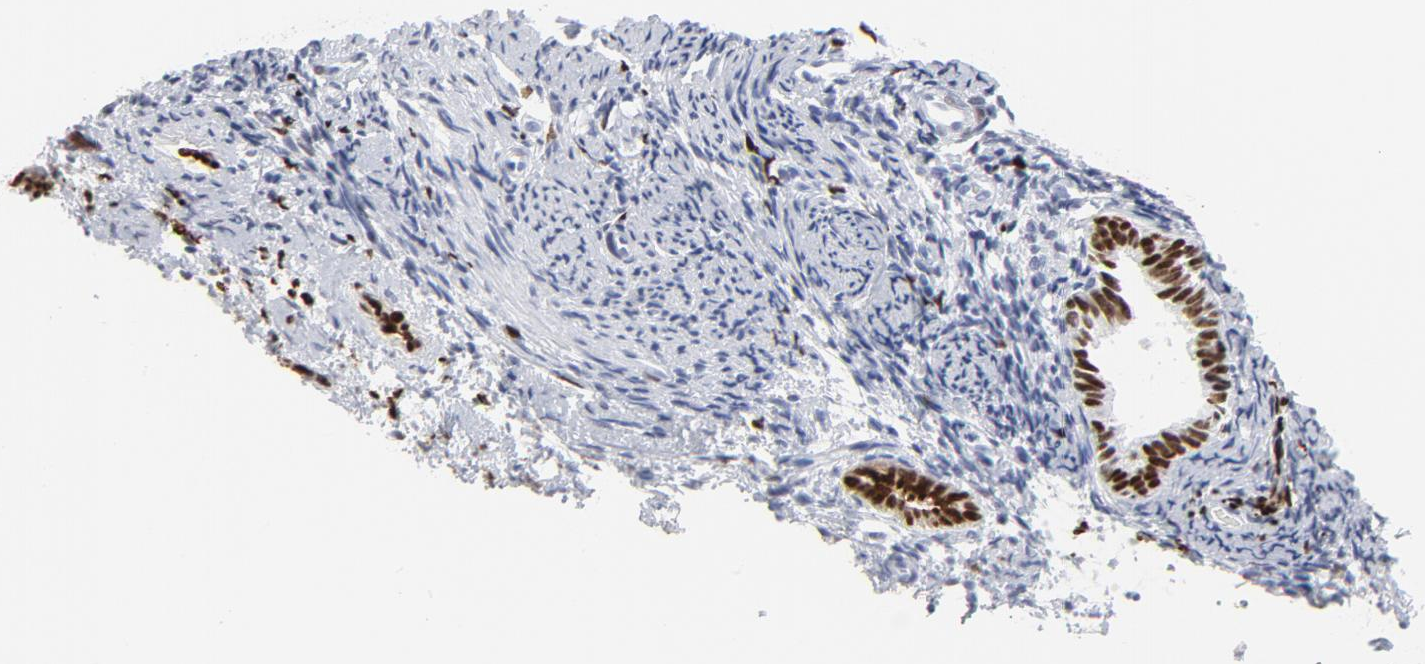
{"staining": {"intensity": "strong", "quantity": "<25%", "location": "nuclear"}, "tissue": "endometrium", "cell_type": "Cells in endometrial stroma", "image_type": "normal", "snomed": [{"axis": "morphology", "description": "Normal tissue, NOS"}, {"axis": "topography", "description": "Smooth muscle"}, {"axis": "topography", "description": "Endometrium"}], "caption": "Unremarkable endometrium reveals strong nuclear expression in approximately <25% of cells in endometrial stroma.", "gene": "SMARCC2", "patient": {"sex": "female", "age": 57}}